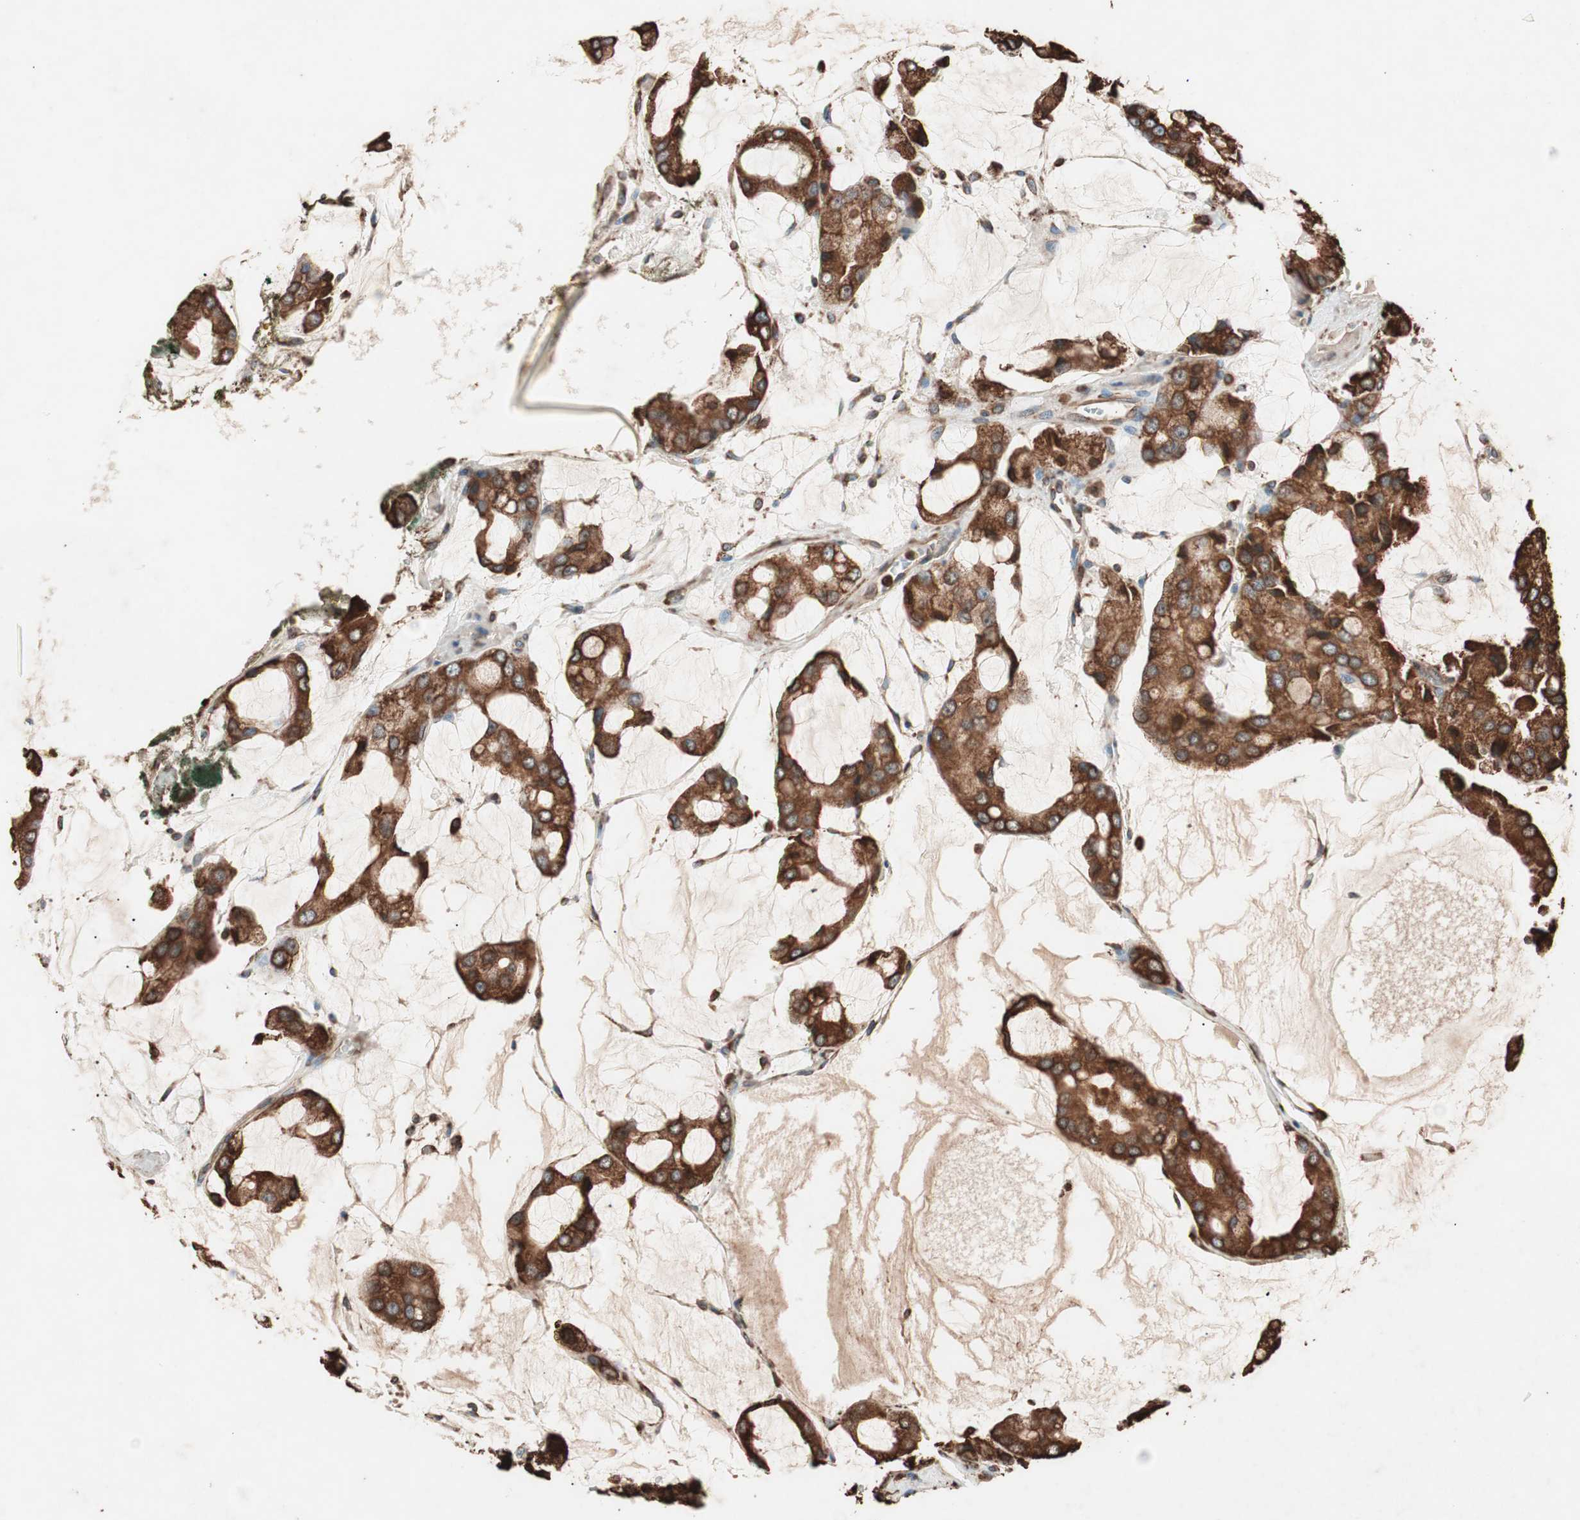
{"staining": {"intensity": "strong", "quantity": ">75%", "location": "cytoplasmic/membranous"}, "tissue": "prostate cancer", "cell_type": "Tumor cells", "image_type": "cancer", "snomed": [{"axis": "morphology", "description": "Adenocarcinoma, High grade"}, {"axis": "topography", "description": "Prostate"}], "caption": "The histopathology image exhibits a brown stain indicating the presence of a protein in the cytoplasmic/membranous of tumor cells in prostate cancer (high-grade adenocarcinoma). Immunohistochemistry stains the protein of interest in brown and the nuclei are stained blue.", "gene": "VEGFA", "patient": {"sex": "male", "age": 67}}